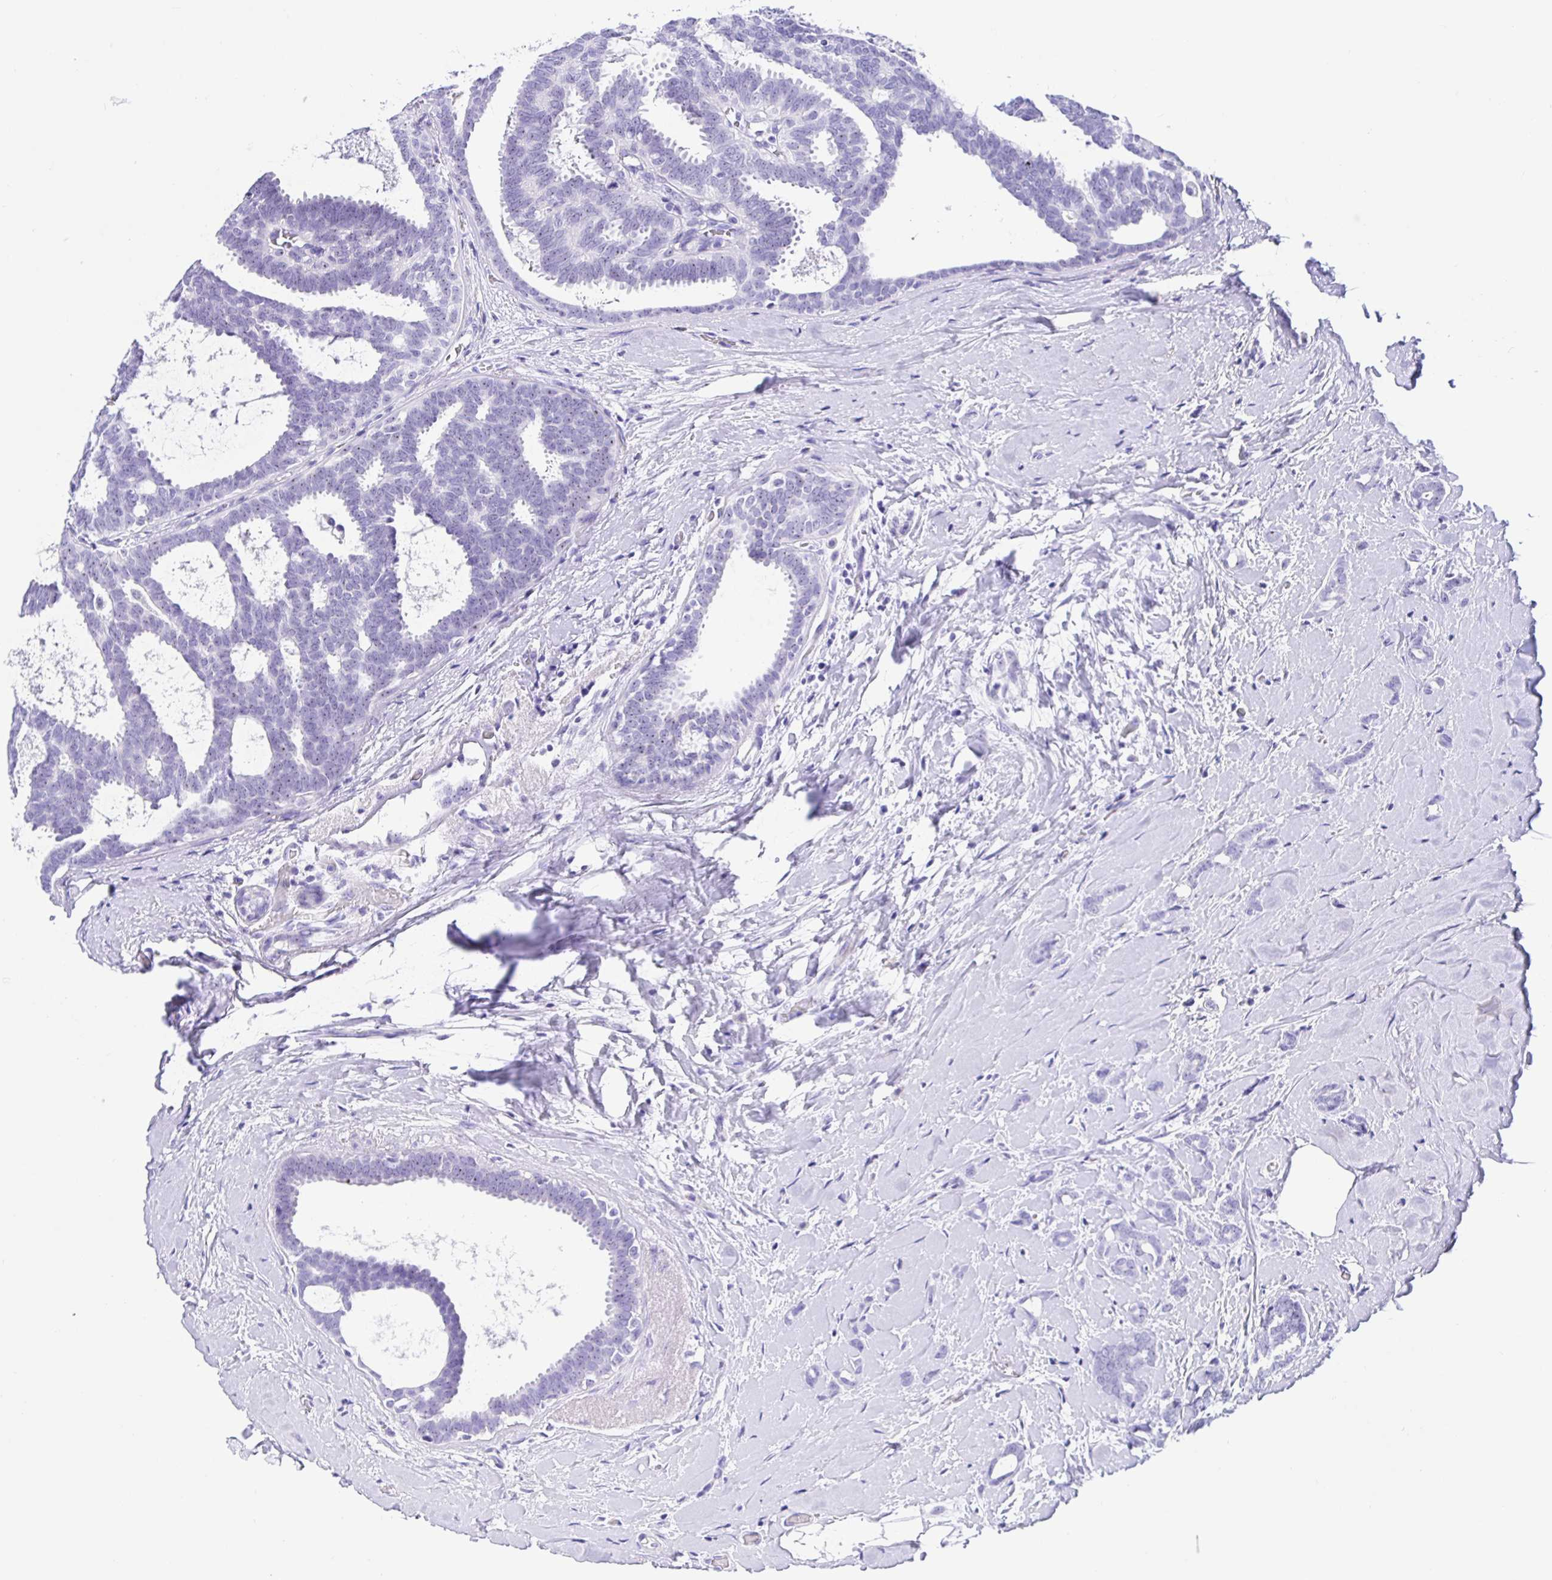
{"staining": {"intensity": "negative", "quantity": "none", "location": "none"}, "tissue": "breast cancer", "cell_type": "Tumor cells", "image_type": "cancer", "snomed": [{"axis": "morphology", "description": "Intraductal carcinoma, in situ"}, {"axis": "morphology", "description": "Duct carcinoma"}, {"axis": "morphology", "description": "Lobular carcinoma, in situ"}, {"axis": "topography", "description": "Breast"}], "caption": "Immunohistochemistry (IHC) photomicrograph of neoplastic tissue: human breast cancer stained with DAB demonstrates no significant protein staining in tumor cells.", "gene": "PRAMEF19", "patient": {"sex": "female", "age": 44}}